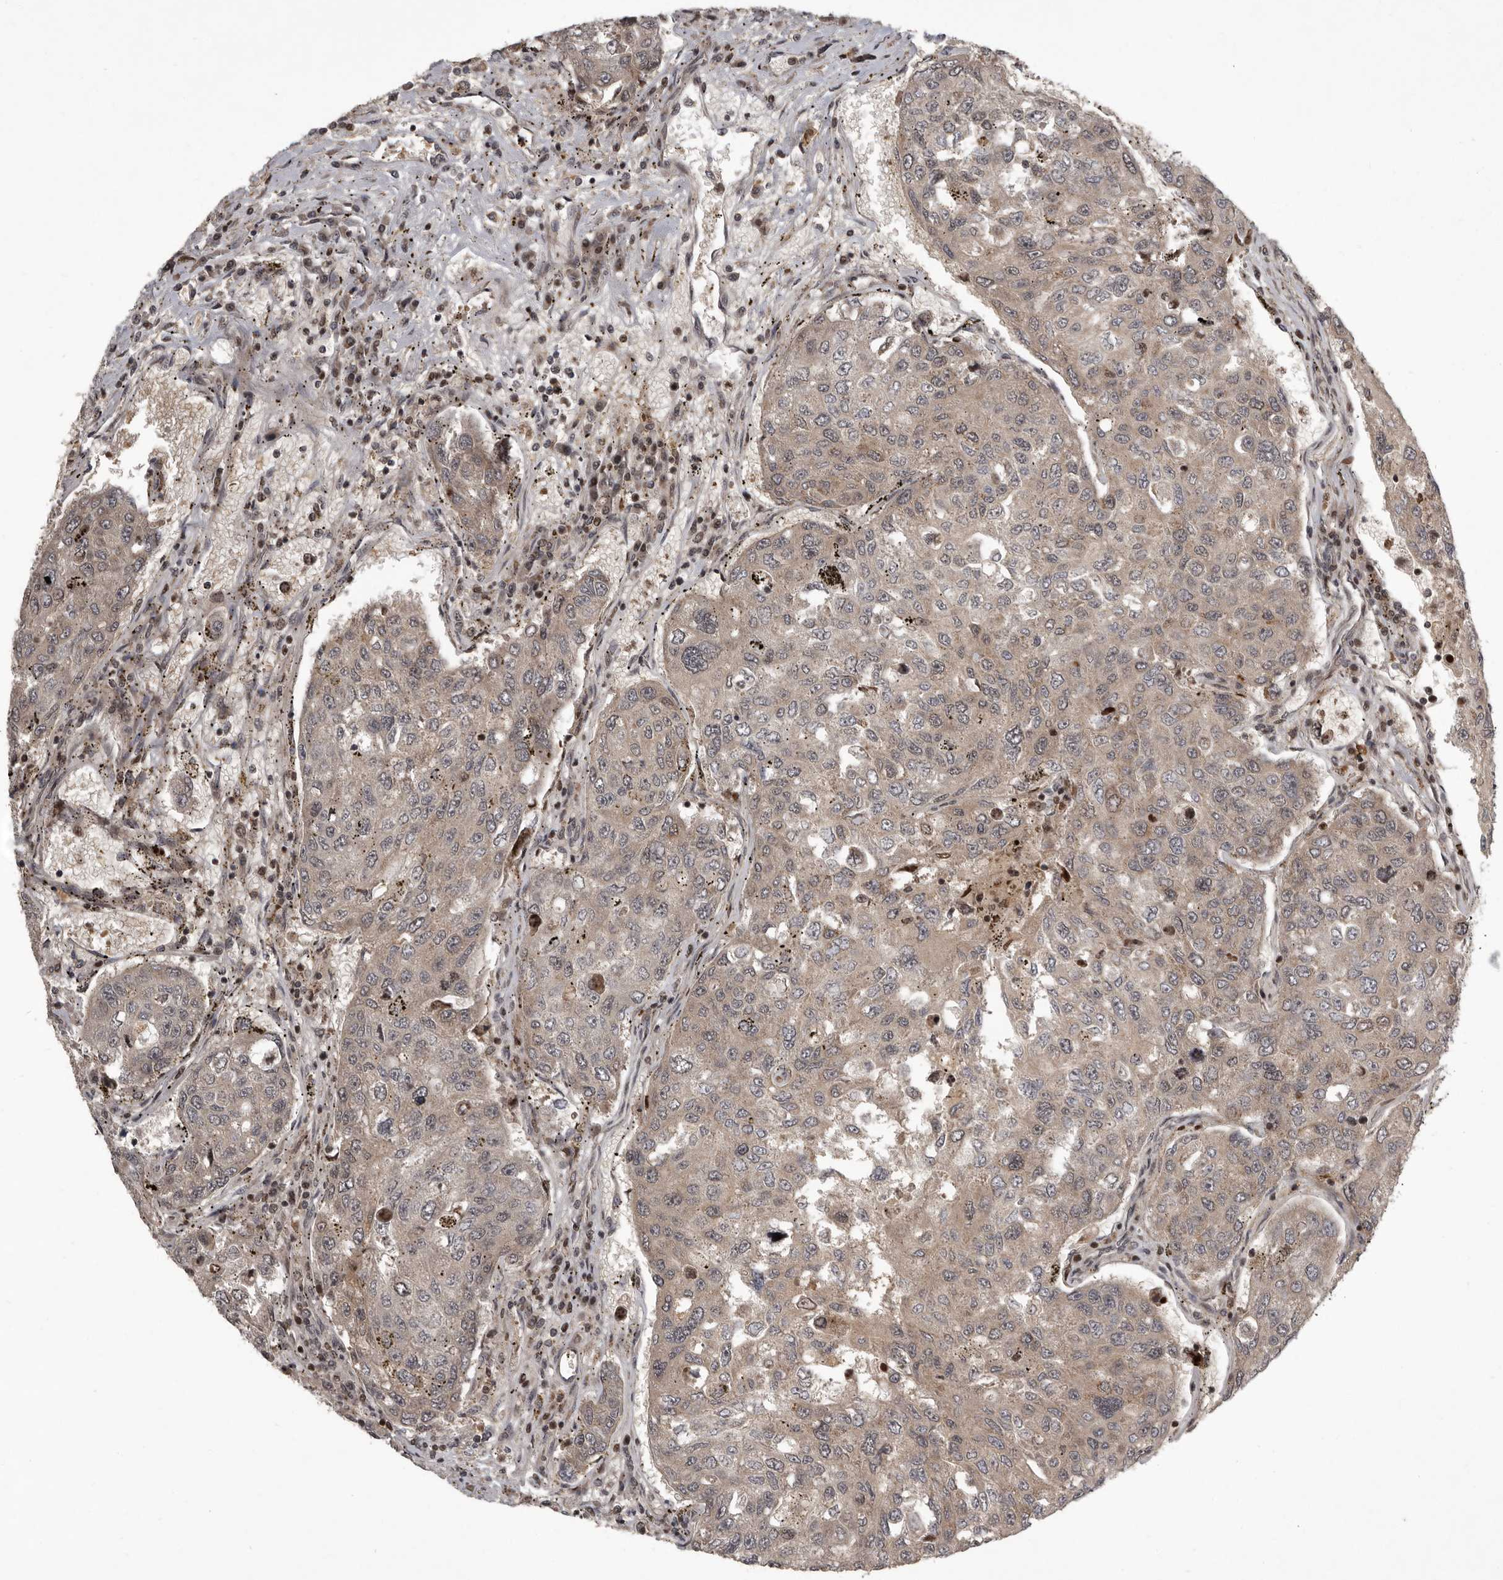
{"staining": {"intensity": "weak", "quantity": ">75%", "location": "cytoplasmic/membranous,nuclear"}, "tissue": "urothelial cancer", "cell_type": "Tumor cells", "image_type": "cancer", "snomed": [{"axis": "morphology", "description": "Urothelial carcinoma, High grade"}, {"axis": "topography", "description": "Lymph node"}, {"axis": "topography", "description": "Urinary bladder"}], "caption": "A brown stain highlights weak cytoplasmic/membranous and nuclear staining of a protein in urothelial cancer tumor cells.", "gene": "RABIF", "patient": {"sex": "male", "age": 51}}